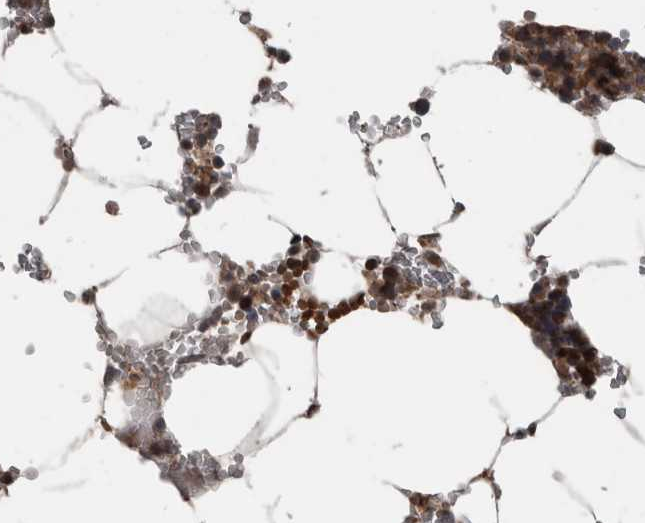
{"staining": {"intensity": "moderate", "quantity": "<25%", "location": "cytoplasmic/membranous"}, "tissue": "bone marrow", "cell_type": "Hematopoietic cells", "image_type": "normal", "snomed": [{"axis": "morphology", "description": "Normal tissue, NOS"}, {"axis": "topography", "description": "Bone marrow"}], "caption": "Bone marrow stained for a protein (brown) exhibits moderate cytoplasmic/membranous positive expression in about <25% of hematopoietic cells.", "gene": "RIOK3", "patient": {"sex": "male", "age": 70}}